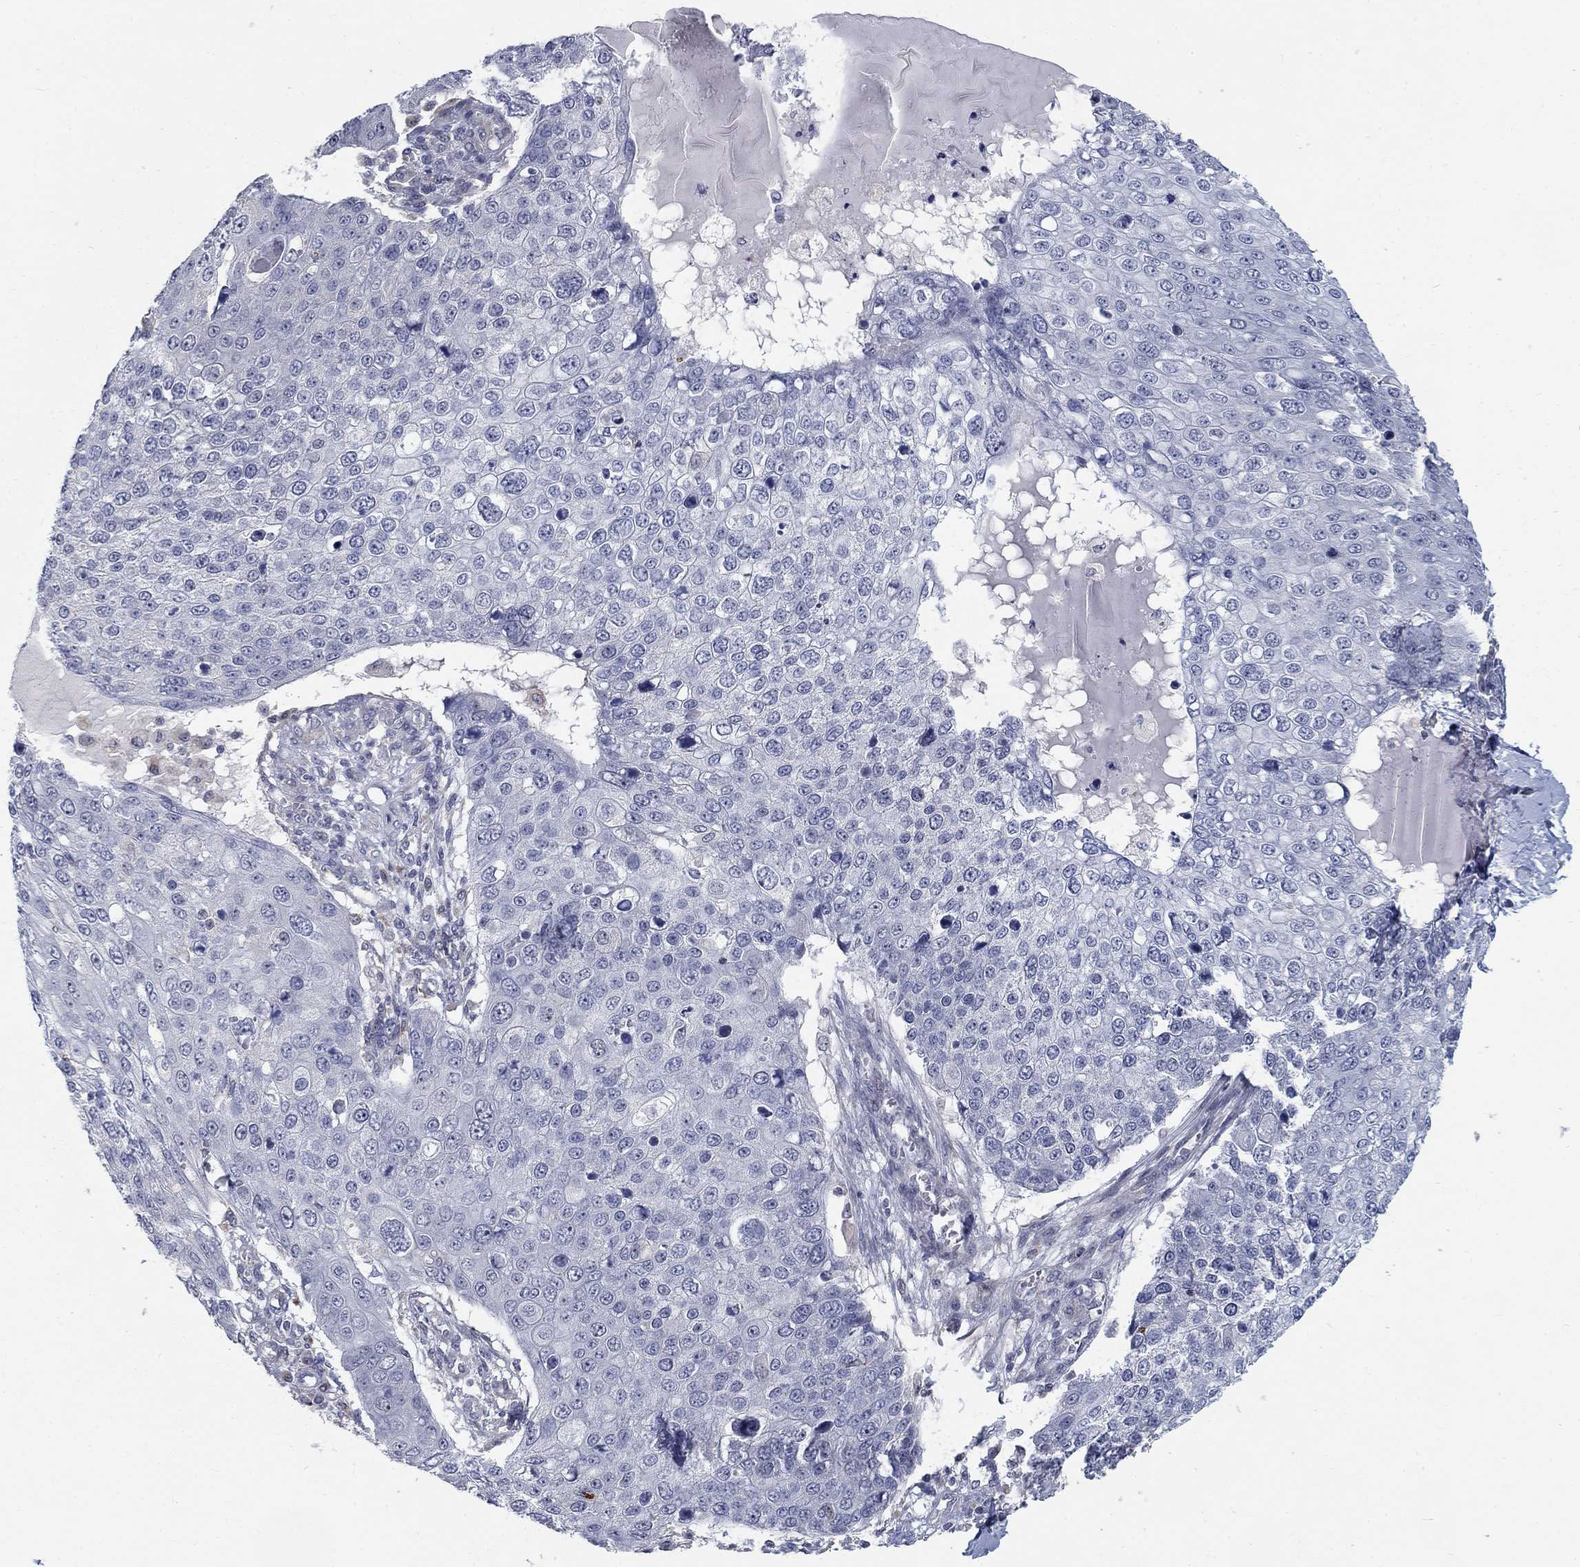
{"staining": {"intensity": "negative", "quantity": "none", "location": "none"}, "tissue": "skin cancer", "cell_type": "Tumor cells", "image_type": "cancer", "snomed": [{"axis": "morphology", "description": "Squamous cell carcinoma, NOS"}, {"axis": "topography", "description": "Skin"}], "caption": "Histopathology image shows no protein positivity in tumor cells of skin squamous cell carcinoma tissue.", "gene": "MTSS2", "patient": {"sex": "male", "age": 71}}